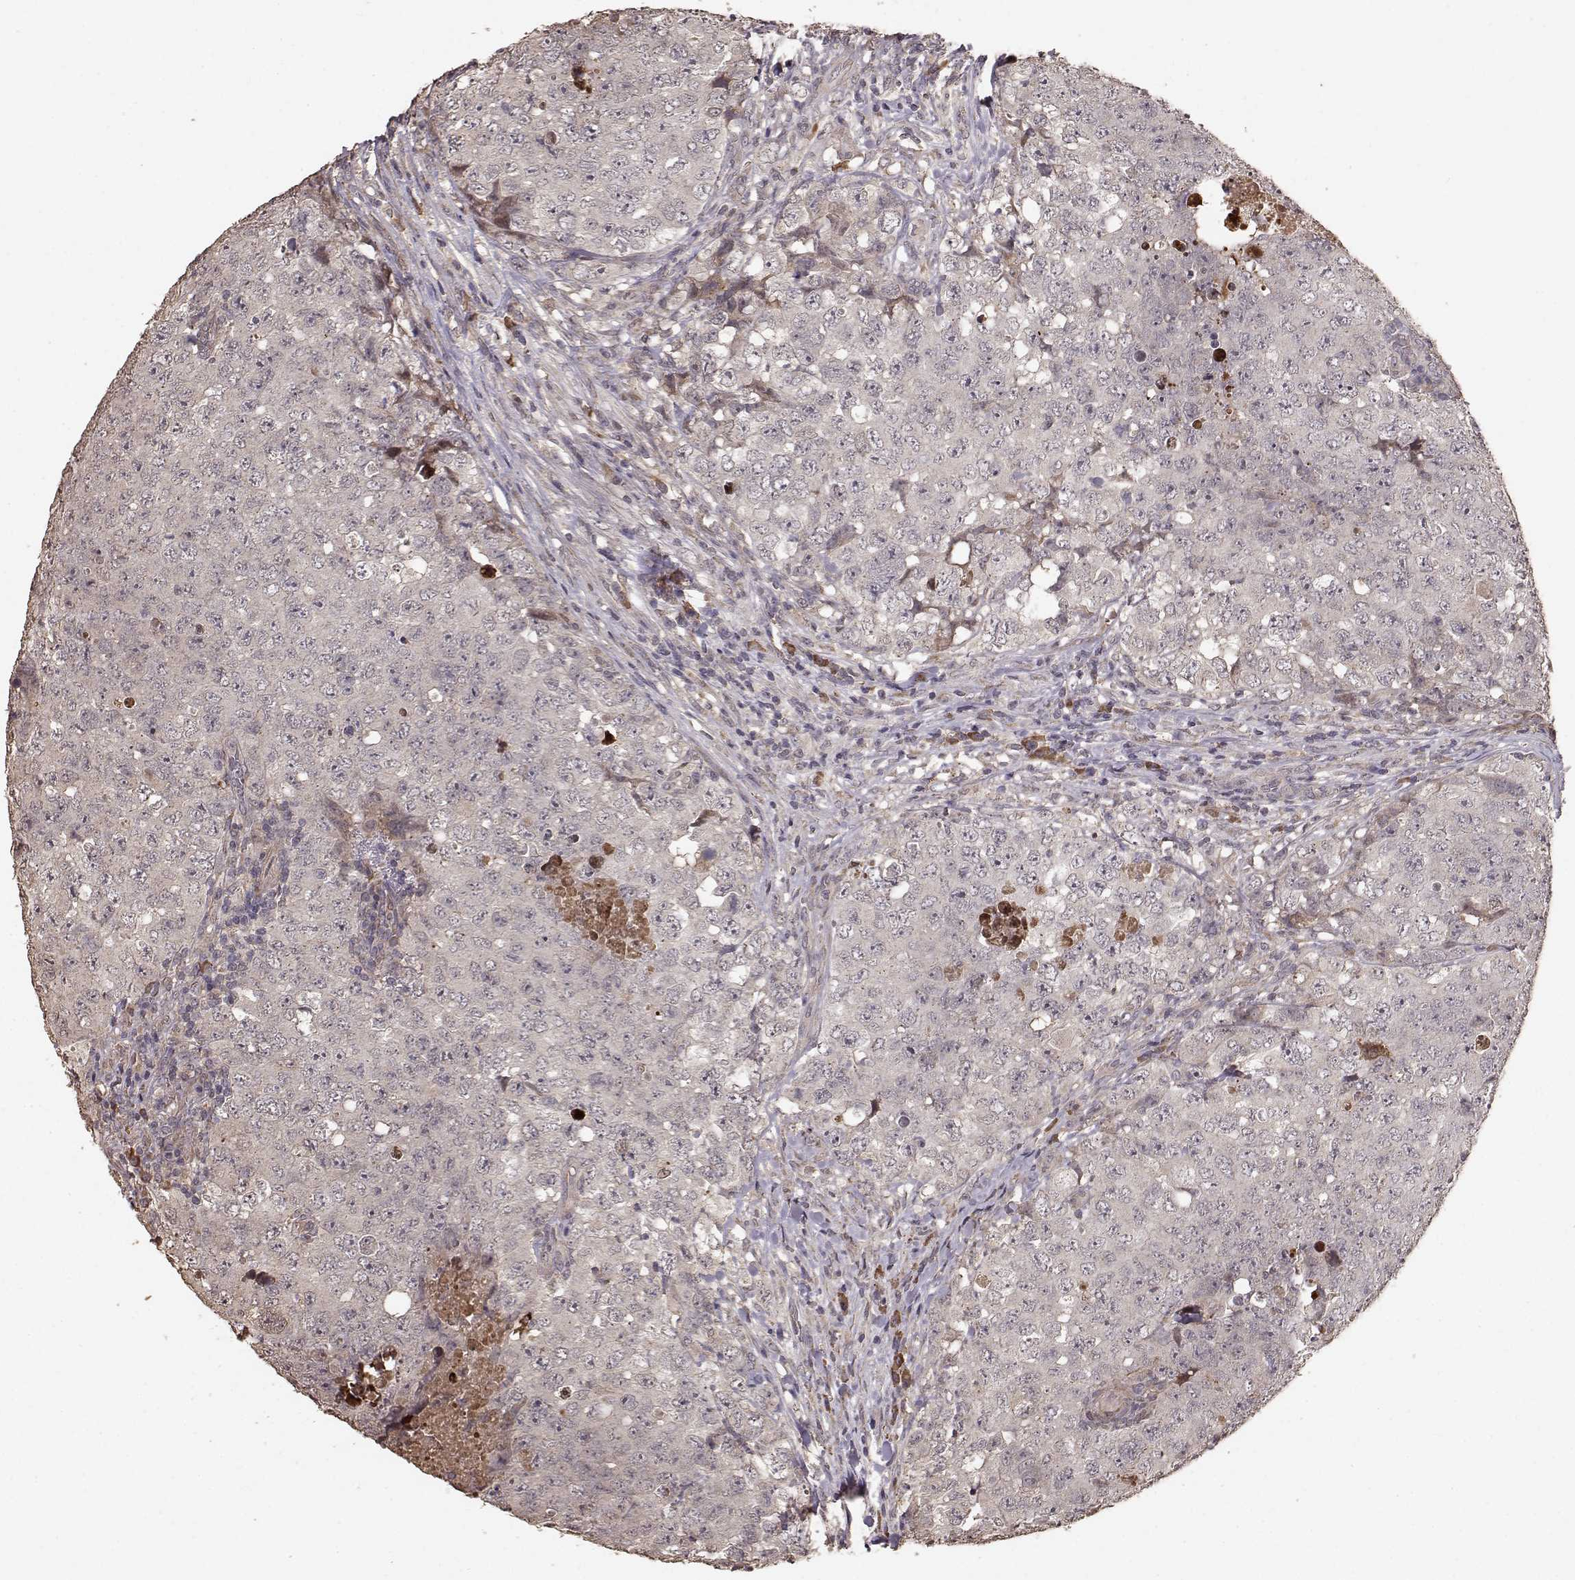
{"staining": {"intensity": "negative", "quantity": "none", "location": "none"}, "tissue": "testis cancer", "cell_type": "Tumor cells", "image_type": "cancer", "snomed": [{"axis": "morphology", "description": "Seminoma, NOS"}, {"axis": "topography", "description": "Testis"}], "caption": "IHC image of testis cancer stained for a protein (brown), which shows no expression in tumor cells.", "gene": "USP15", "patient": {"sex": "male", "age": 34}}